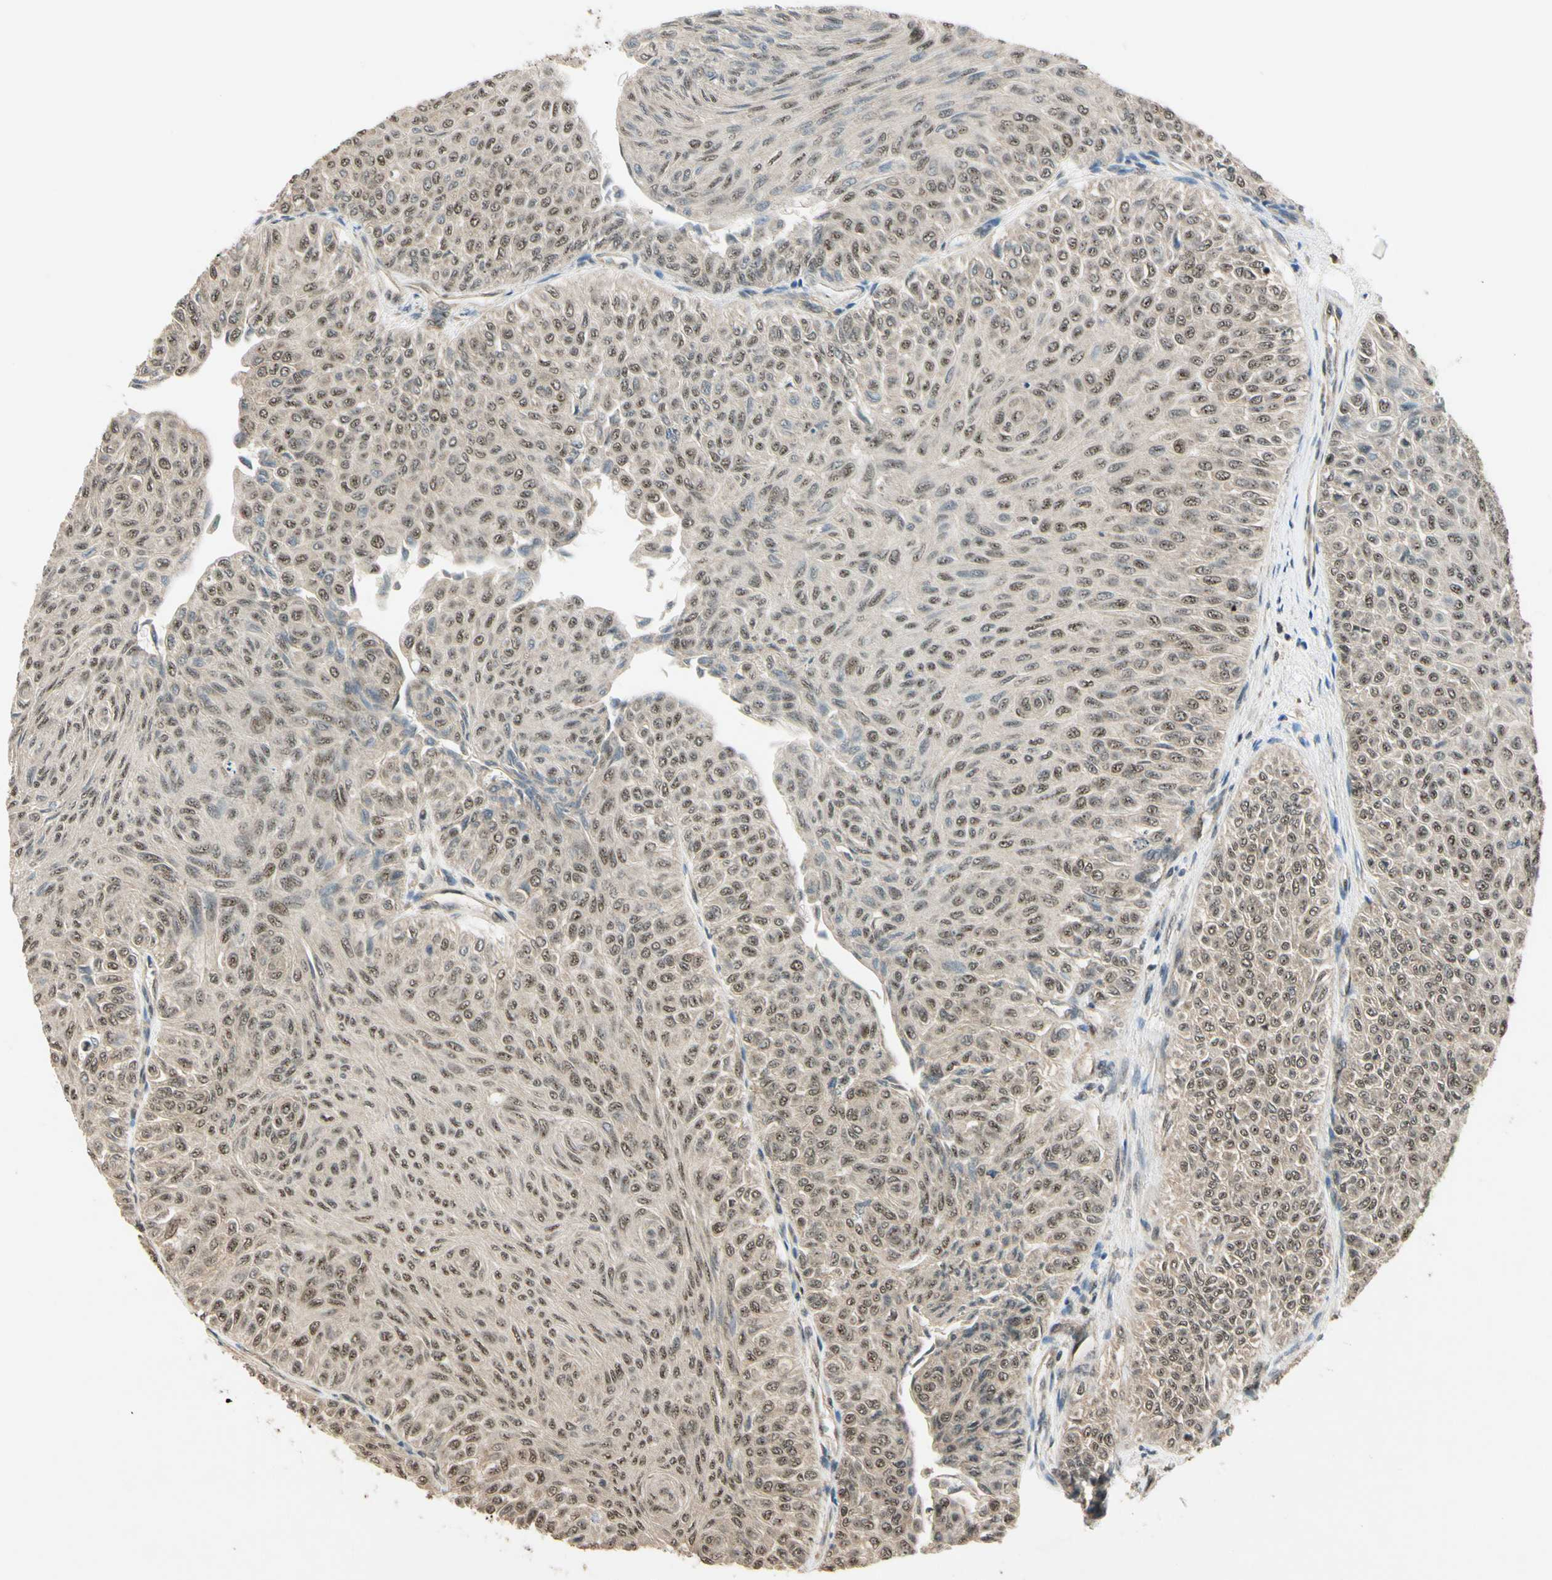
{"staining": {"intensity": "moderate", "quantity": ">75%", "location": "cytoplasmic/membranous,nuclear"}, "tissue": "urothelial cancer", "cell_type": "Tumor cells", "image_type": "cancer", "snomed": [{"axis": "morphology", "description": "Urothelial carcinoma, Low grade"}, {"axis": "topography", "description": "Urinary bladder"}], "caption": "Immunohistochemical staining of urothelial cancer shows moderate cytoplasmic/membranous and nuclear protein positivity in about >75% of tumor cells.", "gene": "MCPH1", "patient": {"sex": "male", "age": 78}}